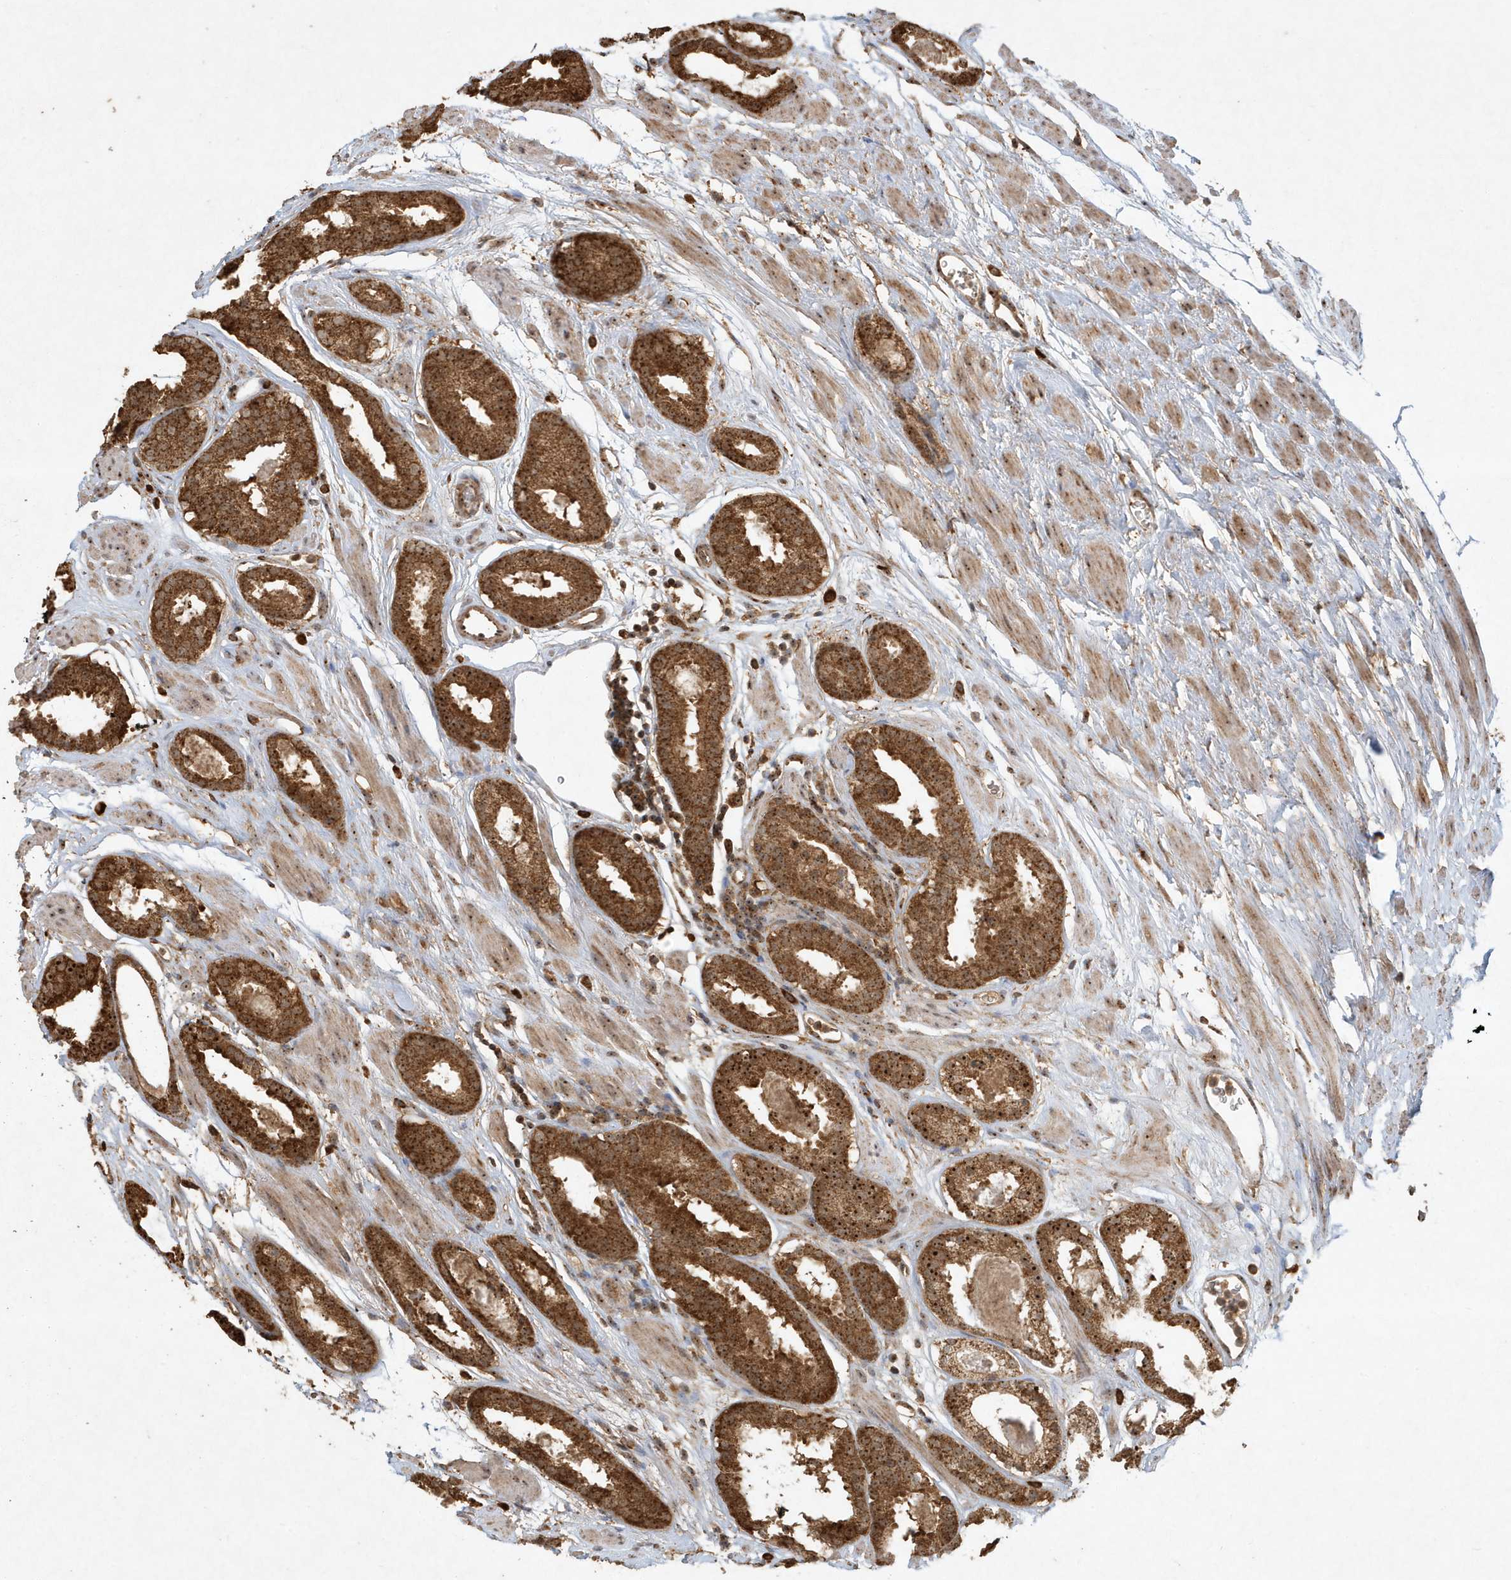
{"staining": {"intensity": "strong", "quantity": ">75%", "location": "cytoplasmic/membranous,nuclear"}, "tissue": "prostate cancer", "cell_type": "Tumor cells", "image_type": "cancer", "snomed": [{"axis": "morphology", "description": "Adenocarcinoma, Low grade"}, {"axis": "topography", "description": "Prostate"}], "caption": "This micrograph exhibits immunohistochemistry staining of human prostate adenocarcinoma (low-grade), with high strong cytoplasmic/membranous and nuclear staining in approximately >75% of tumor cells.", "gene": "ABCB9", "patient": {"sex": "male", "age": 69}}